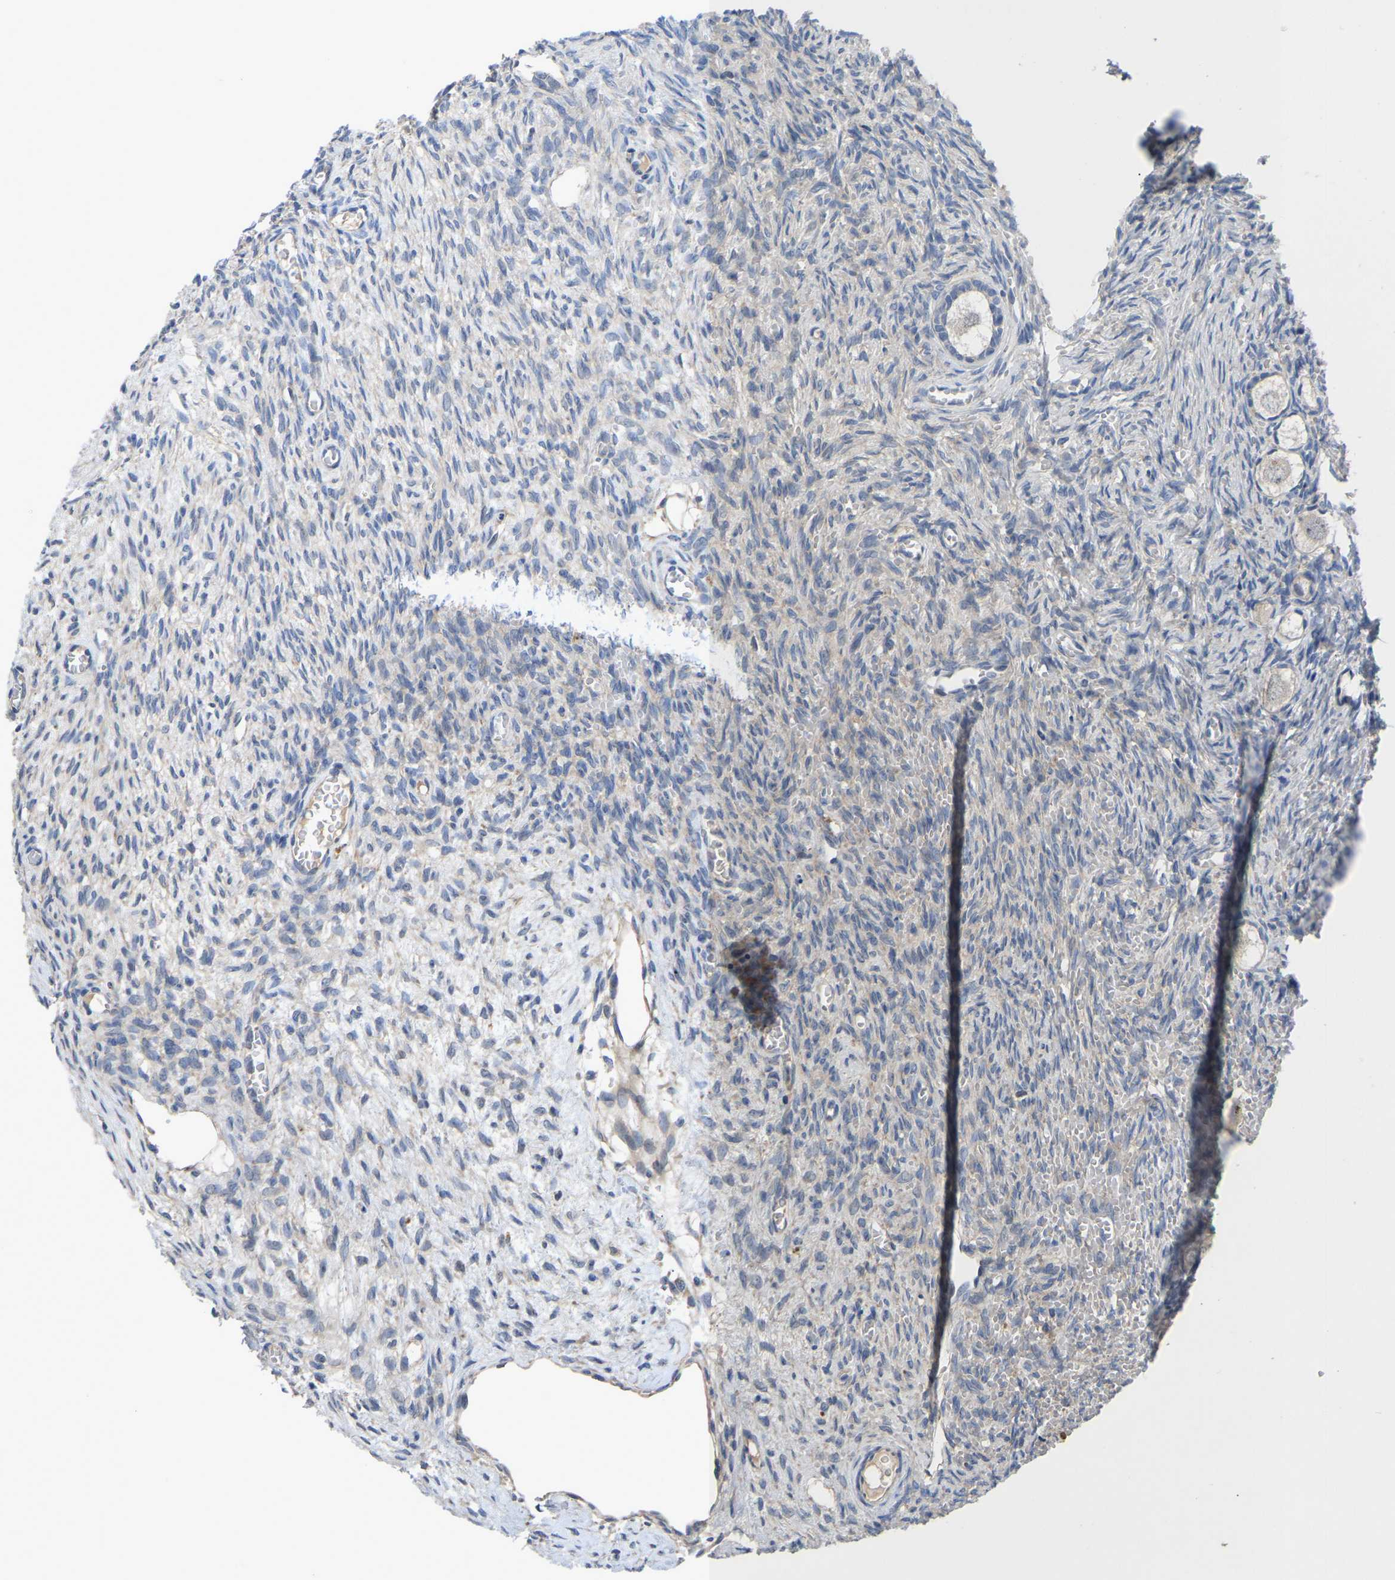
{"staining": {"intensity": "negative", "quantity": "none", "location": "none"}, "tissue": "ovary", "cell_type": "Follicle cells", "image_type": "normal", "snomed": [{"axis": "morphology", "description": "Normal tissue, NOS"}, {"axis": "topography", "description": "Ovary"}], "caption": "This is a photomicrograph of immunohistochemistry staining of unremarkable ovary, which shows no staining in follicle cells. (DAB (3,3'-diaminobenzidine) immunohistochemistry with hematoxylin counter stain).", "gene": "ABCA10", "patient": {"sex": "female", "age": 27}}